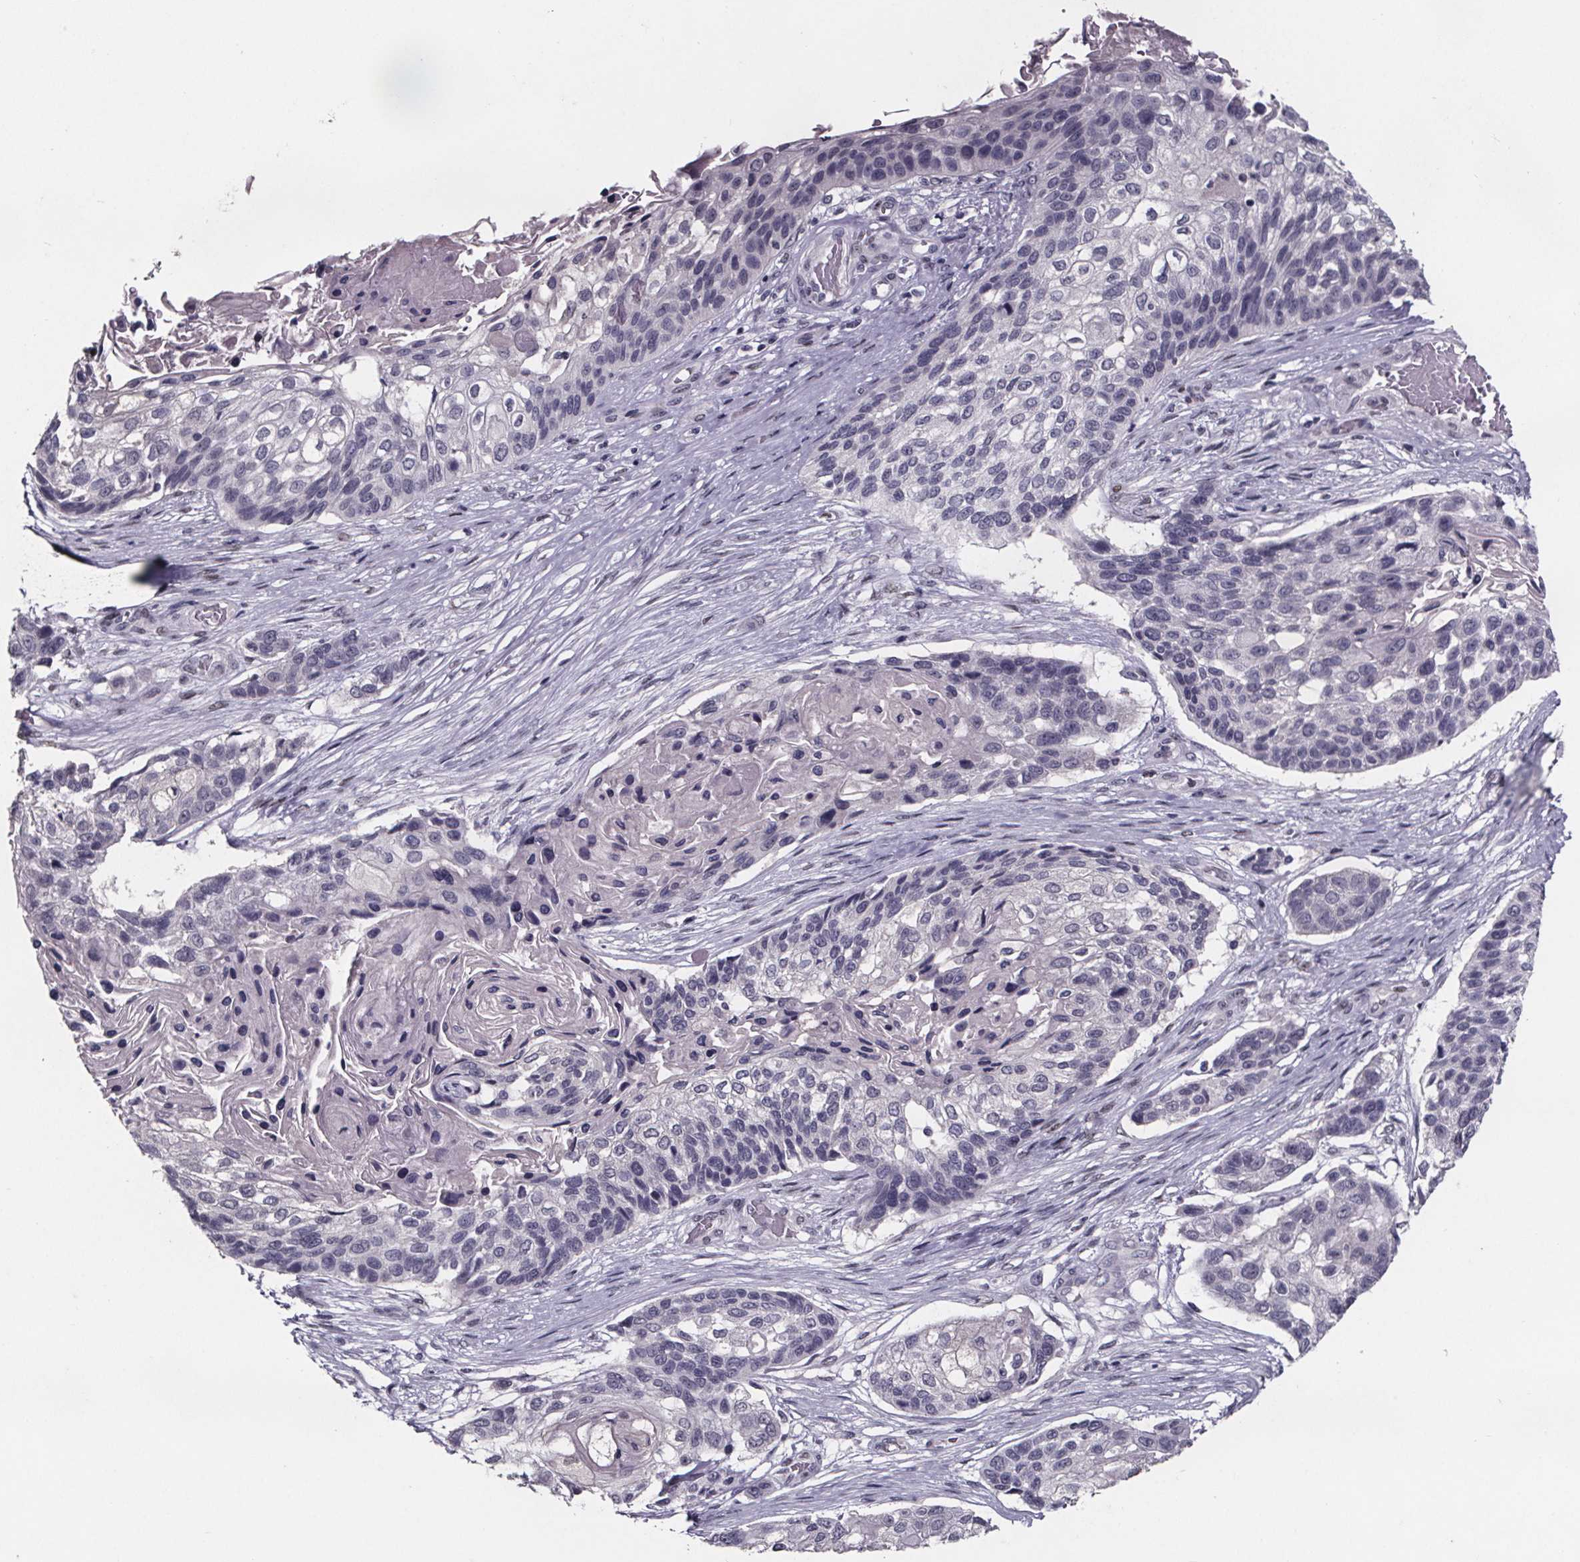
{"staining": {"intensity": "negative", "quantity": "none", "location": "none"}, "tissue": "lung cancer", "cell_type": "Tumor cells", "image_type": "cancer", "snomed": [{"axis": "morphology", "description": "Squamous cell carcinoma, NOS"}, {"axis": "topography", "description": "Lung"}], "caption": "The micrograph exhibits no staining of tumor cells in lung cancer. Nuclei are stained in blue.", "gene": "AR", "patient": {"sex": "male", "age": 69}}